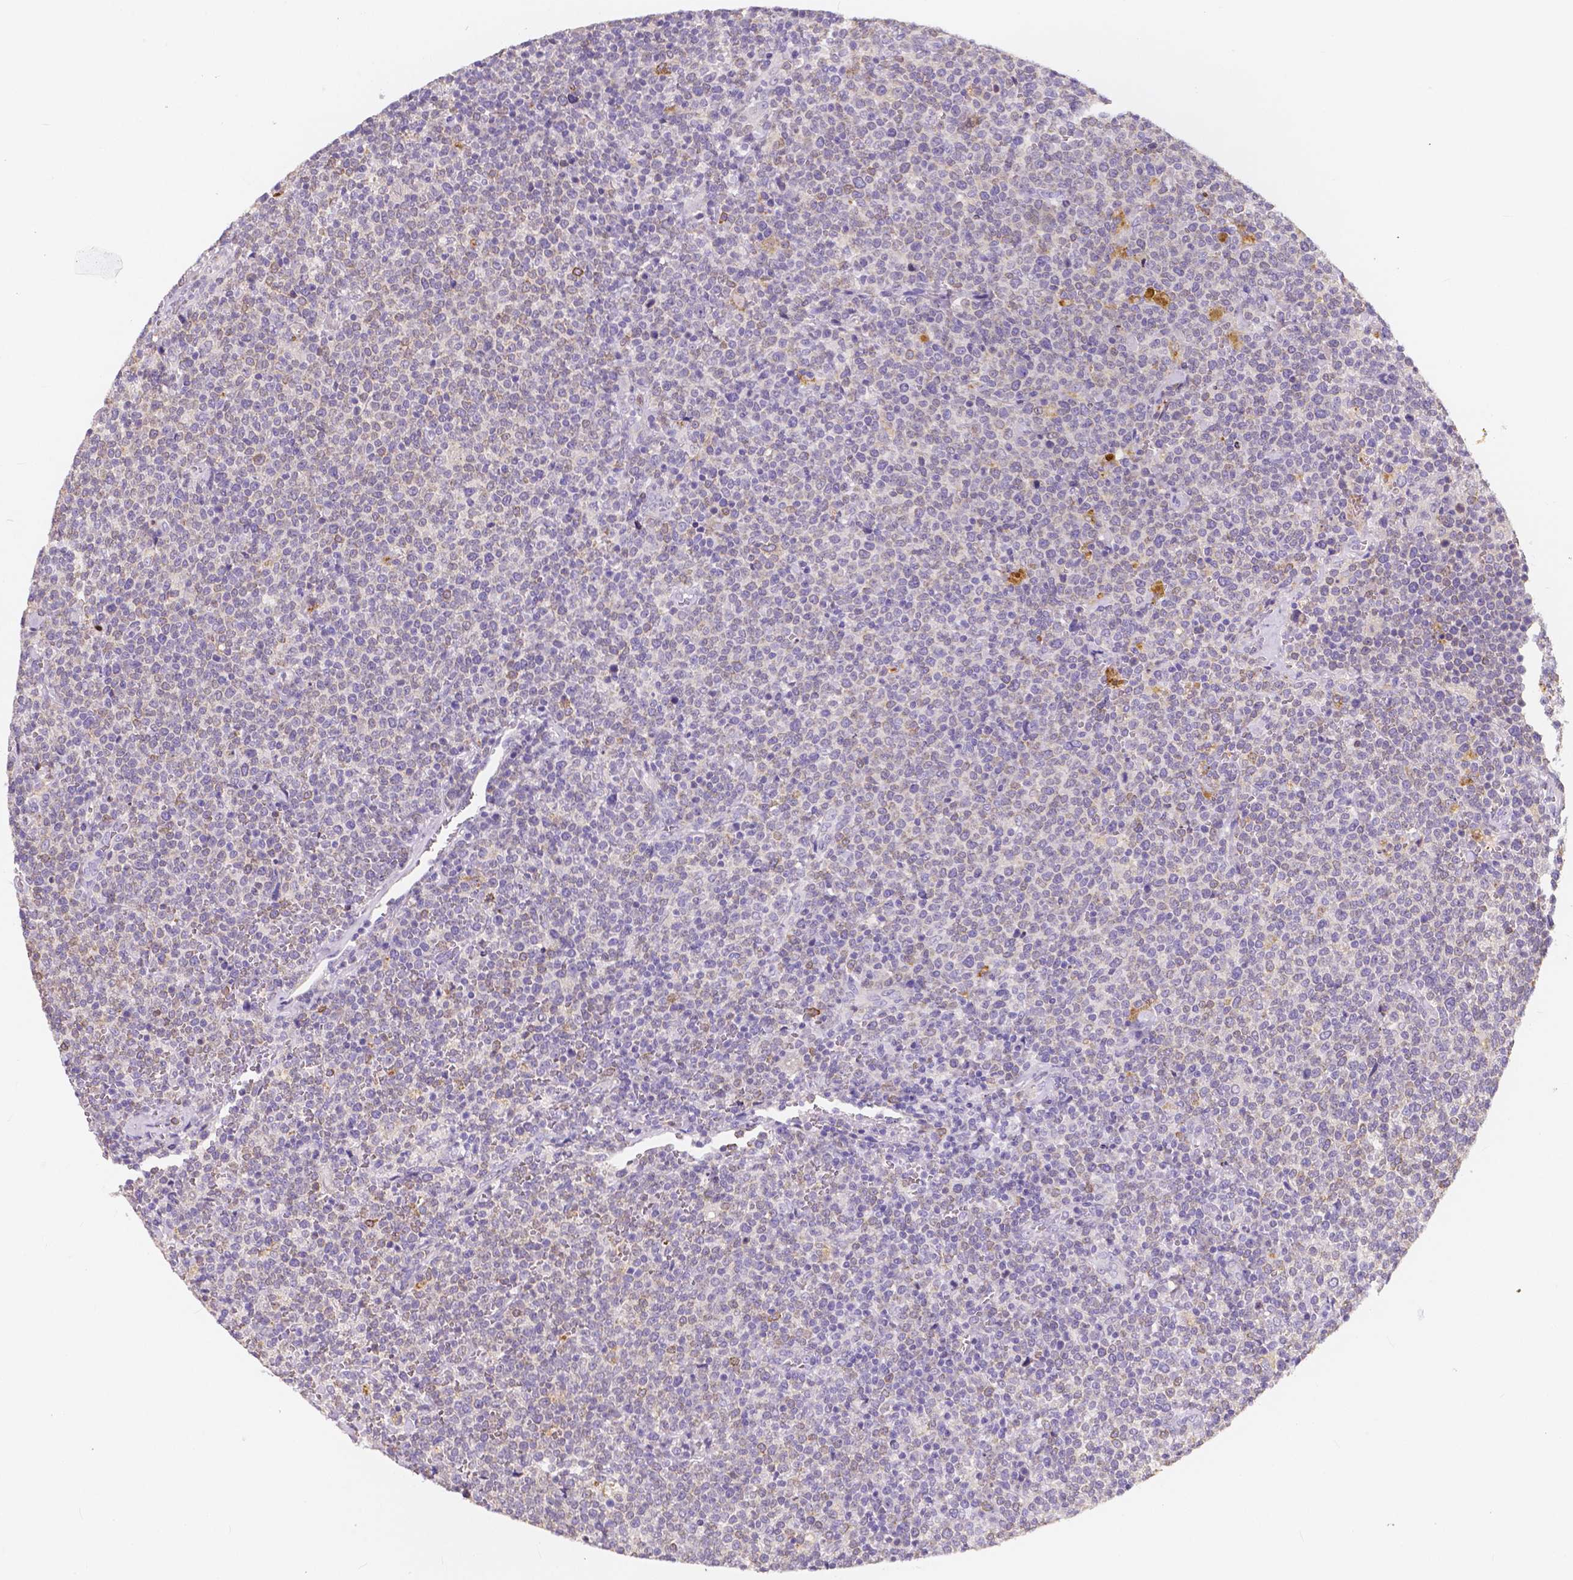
{"staining": {"intensity": "weak", "quantity": "<25%", "location": "cytoplasmic/membranous"}, "tissue": "lymphoma", "cell_type": "Tumor cells", "image_type": "cancer", "snomed": [{"axis": "morphology", "description": "Malignant lymphoma, non-Hodgkin's type, High grade"}, {"axis": "topography", "description": "Lymph node"}], "caption": "Histopathology image shows no significant protein staining in tumor cells of high-grade malignant lymphoma, non-Hodgkin's type.", "gene": "ACP5", "patient": {"sex": "male", "age": 61}}